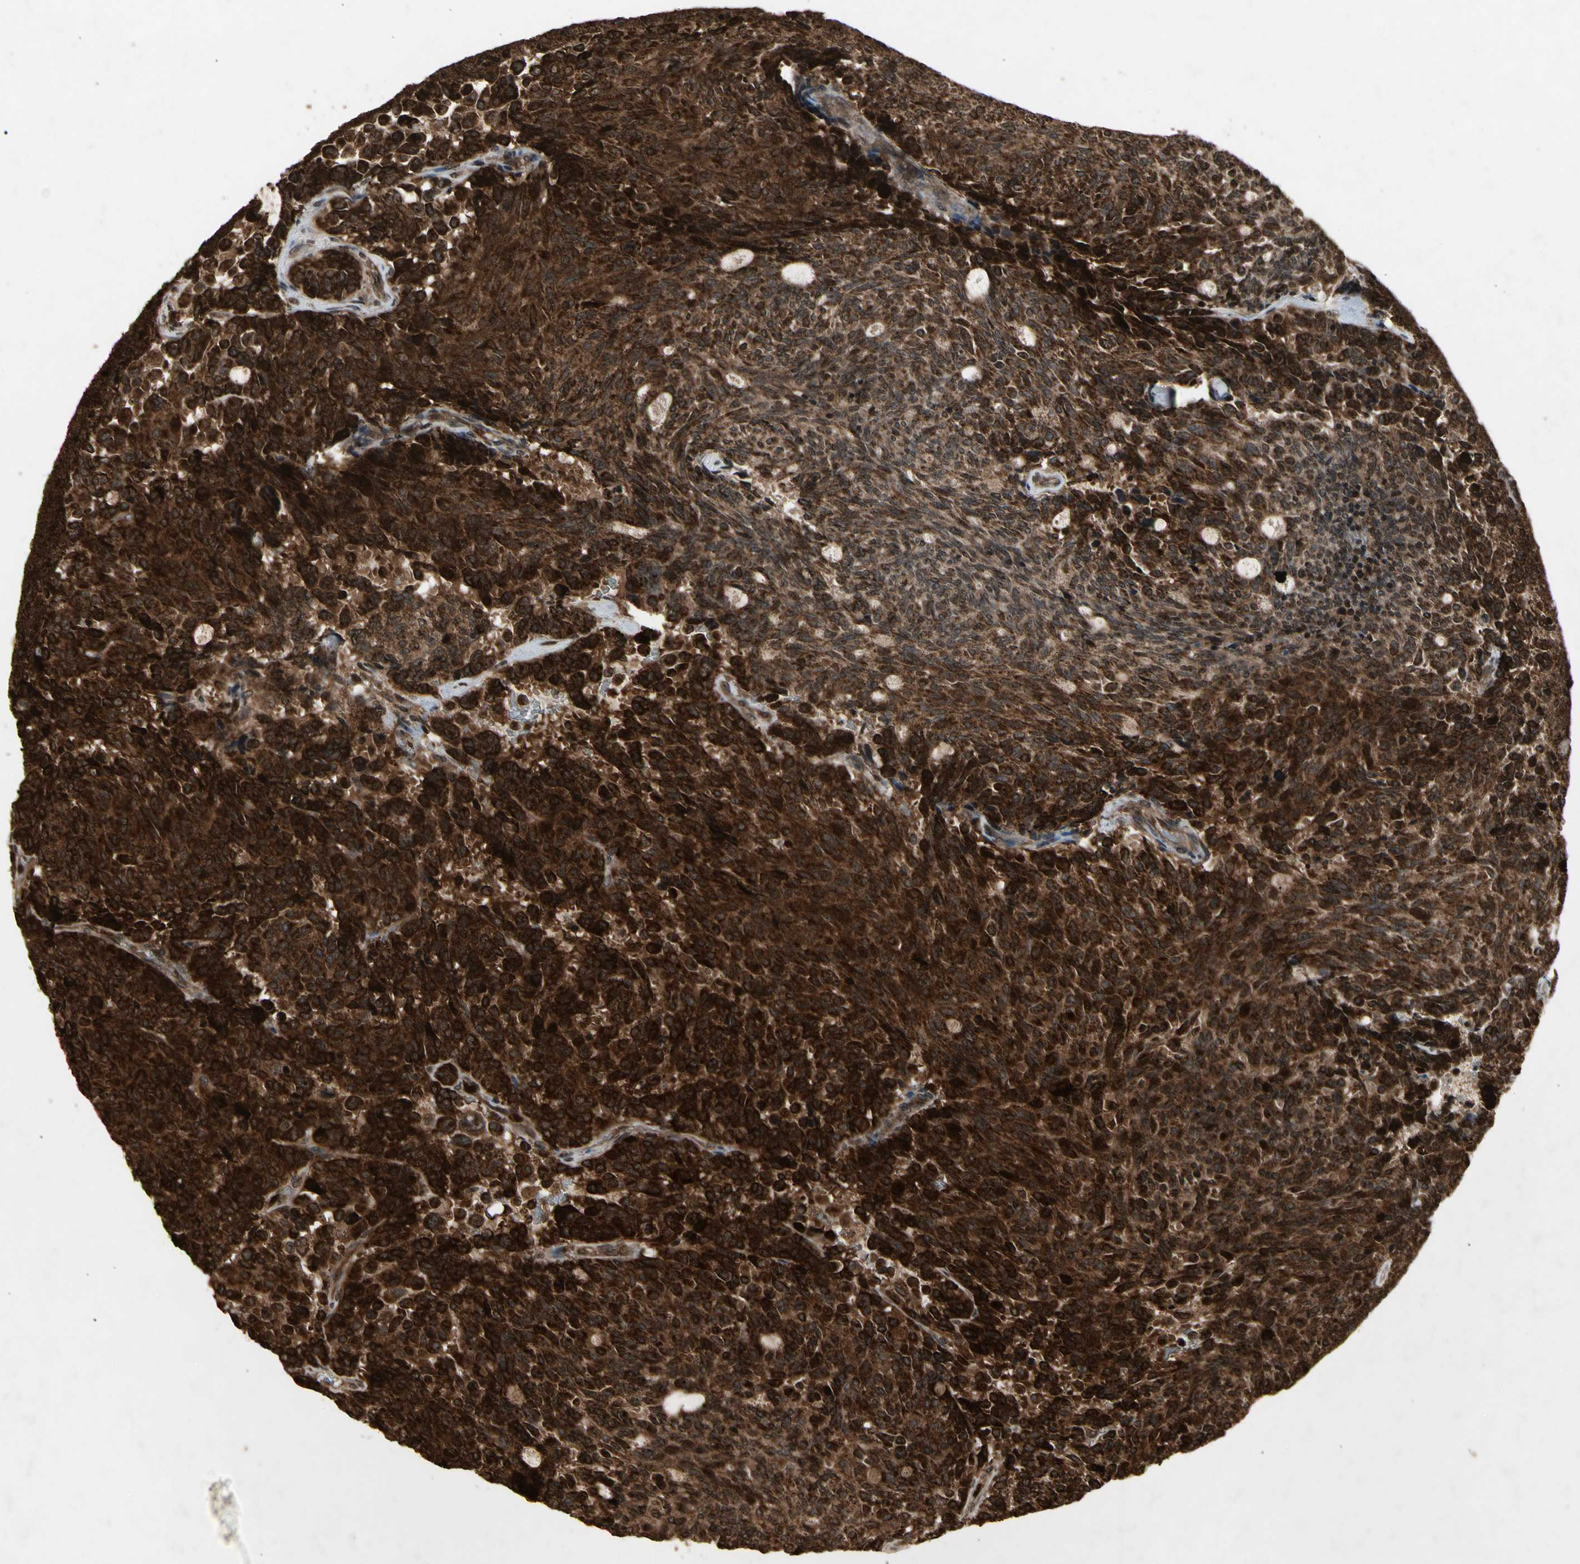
{"staining": {"intensity": "strong", "quantity": ">75%", "location": "cytoplasmic/membranous"}, "tissue": "carcinoid", "cell_type": "Tumor cells", "image_type": "cancer", "snomed": [{"axis": "morphology", "description": "Carcinoid, malignant, NOS"}, {"axis": "topography", "description": "Pancreas"}], "caption": "IHC image of carcinoid stained for a protein (brown), which reveals high levels of strong cytoplasmic/membranous expression in approximately >75% of tumor cells.", "gene": "GLRX", "patient": {"sex": "female", "age": 54}}